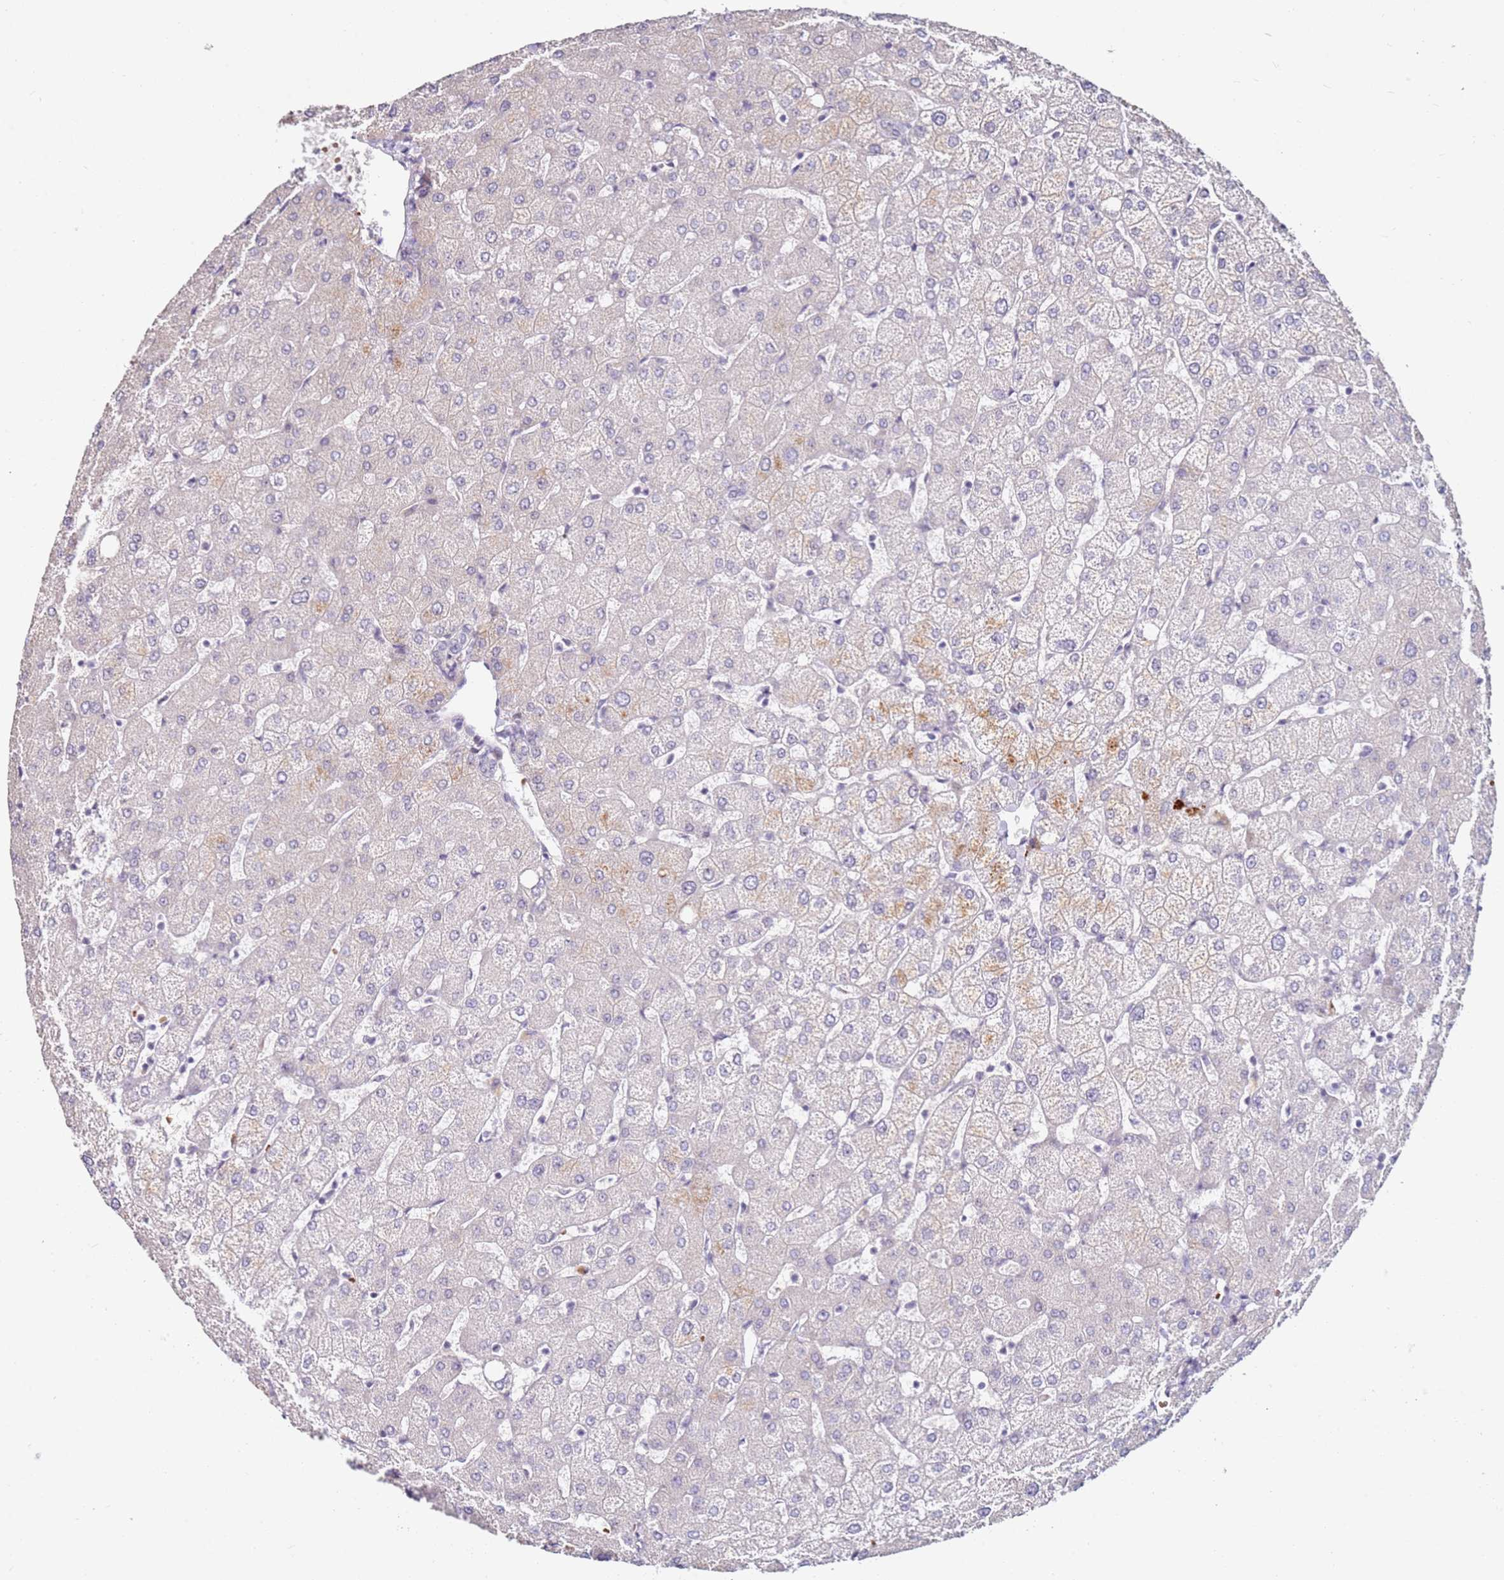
{"staining": {"intensity": "negative", "quantity": "none", "location": "none"}, "tissue": "liver", "cell_type": "Cholangiocytes", "image_type": "normal", "snomed": [{"axis": "morphology", "description": "Normal tissue, NOS"}, {"axis": "topography", "description": "Liver"}], "caption": "Immunohistochemical staining of normal human liver displays no significant expression in cholangiocytes. (Stains: DAB immunohistochemistry with hematoxylin counter stain, Microscopy: brightfield microscopy at high magnification).", "gene": "RARS2", "patient": {"sex": "female", "age": 54}}